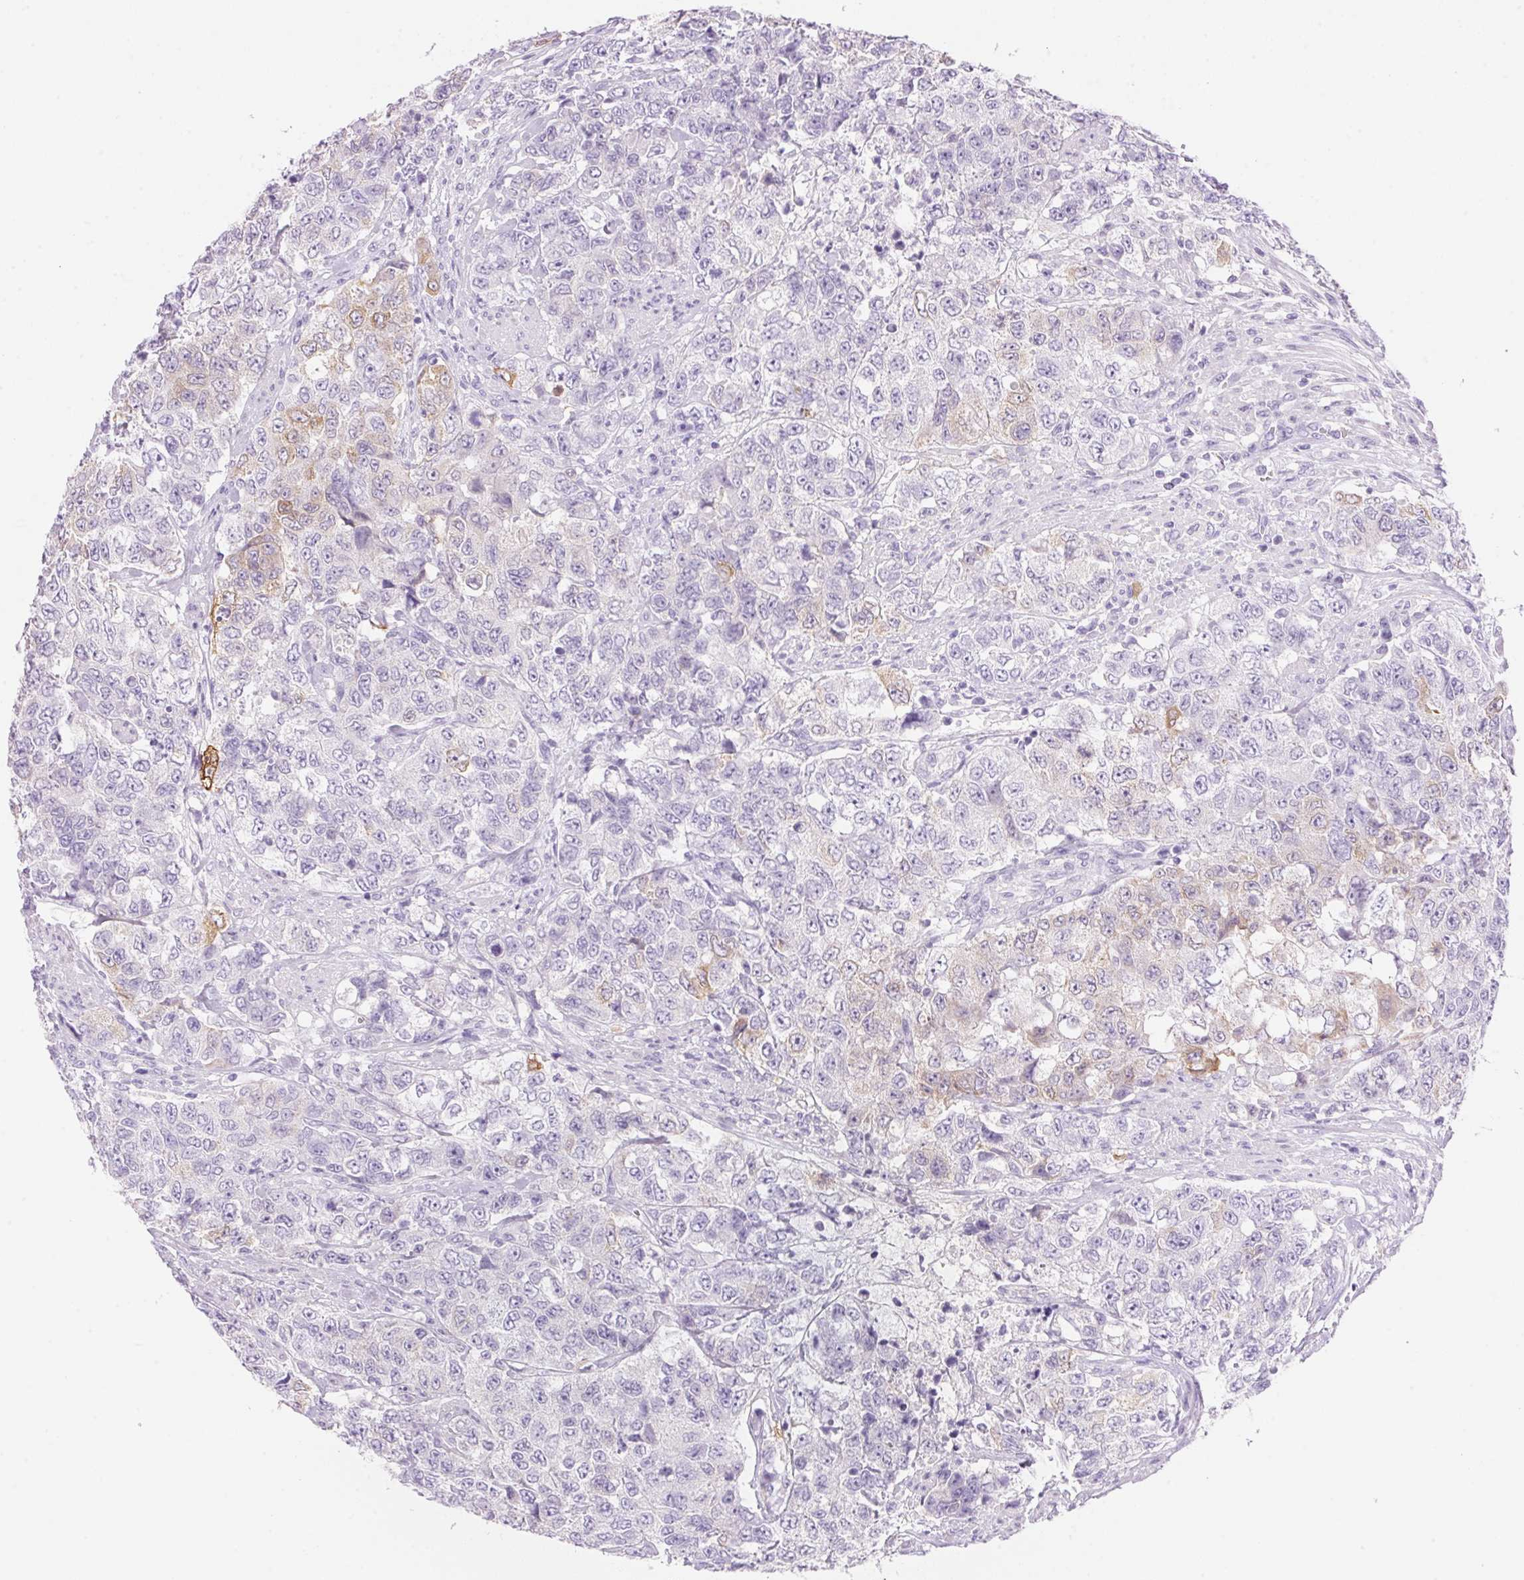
{"staining": {"intensity": "weak", "quantity": "<25%", "location": "cytoplasmic/membranous"}, "tissue": "urothelial cancer", "cell_type": "Tumor cells", "image_type": "cancer", "snomed": [{"axis": "morphology", "description": "Urothelial carcinoma, High grade"}, {"axis": "topography", "description": "Urinary bladder"}], "caption": "Human urothelial cancer stained for a protein using immunohistochemistry (IHC) demonstrates no positivity in tumor cells.", "gene": "DHCR24", "patient": {"sex": "female", "age": 78}}